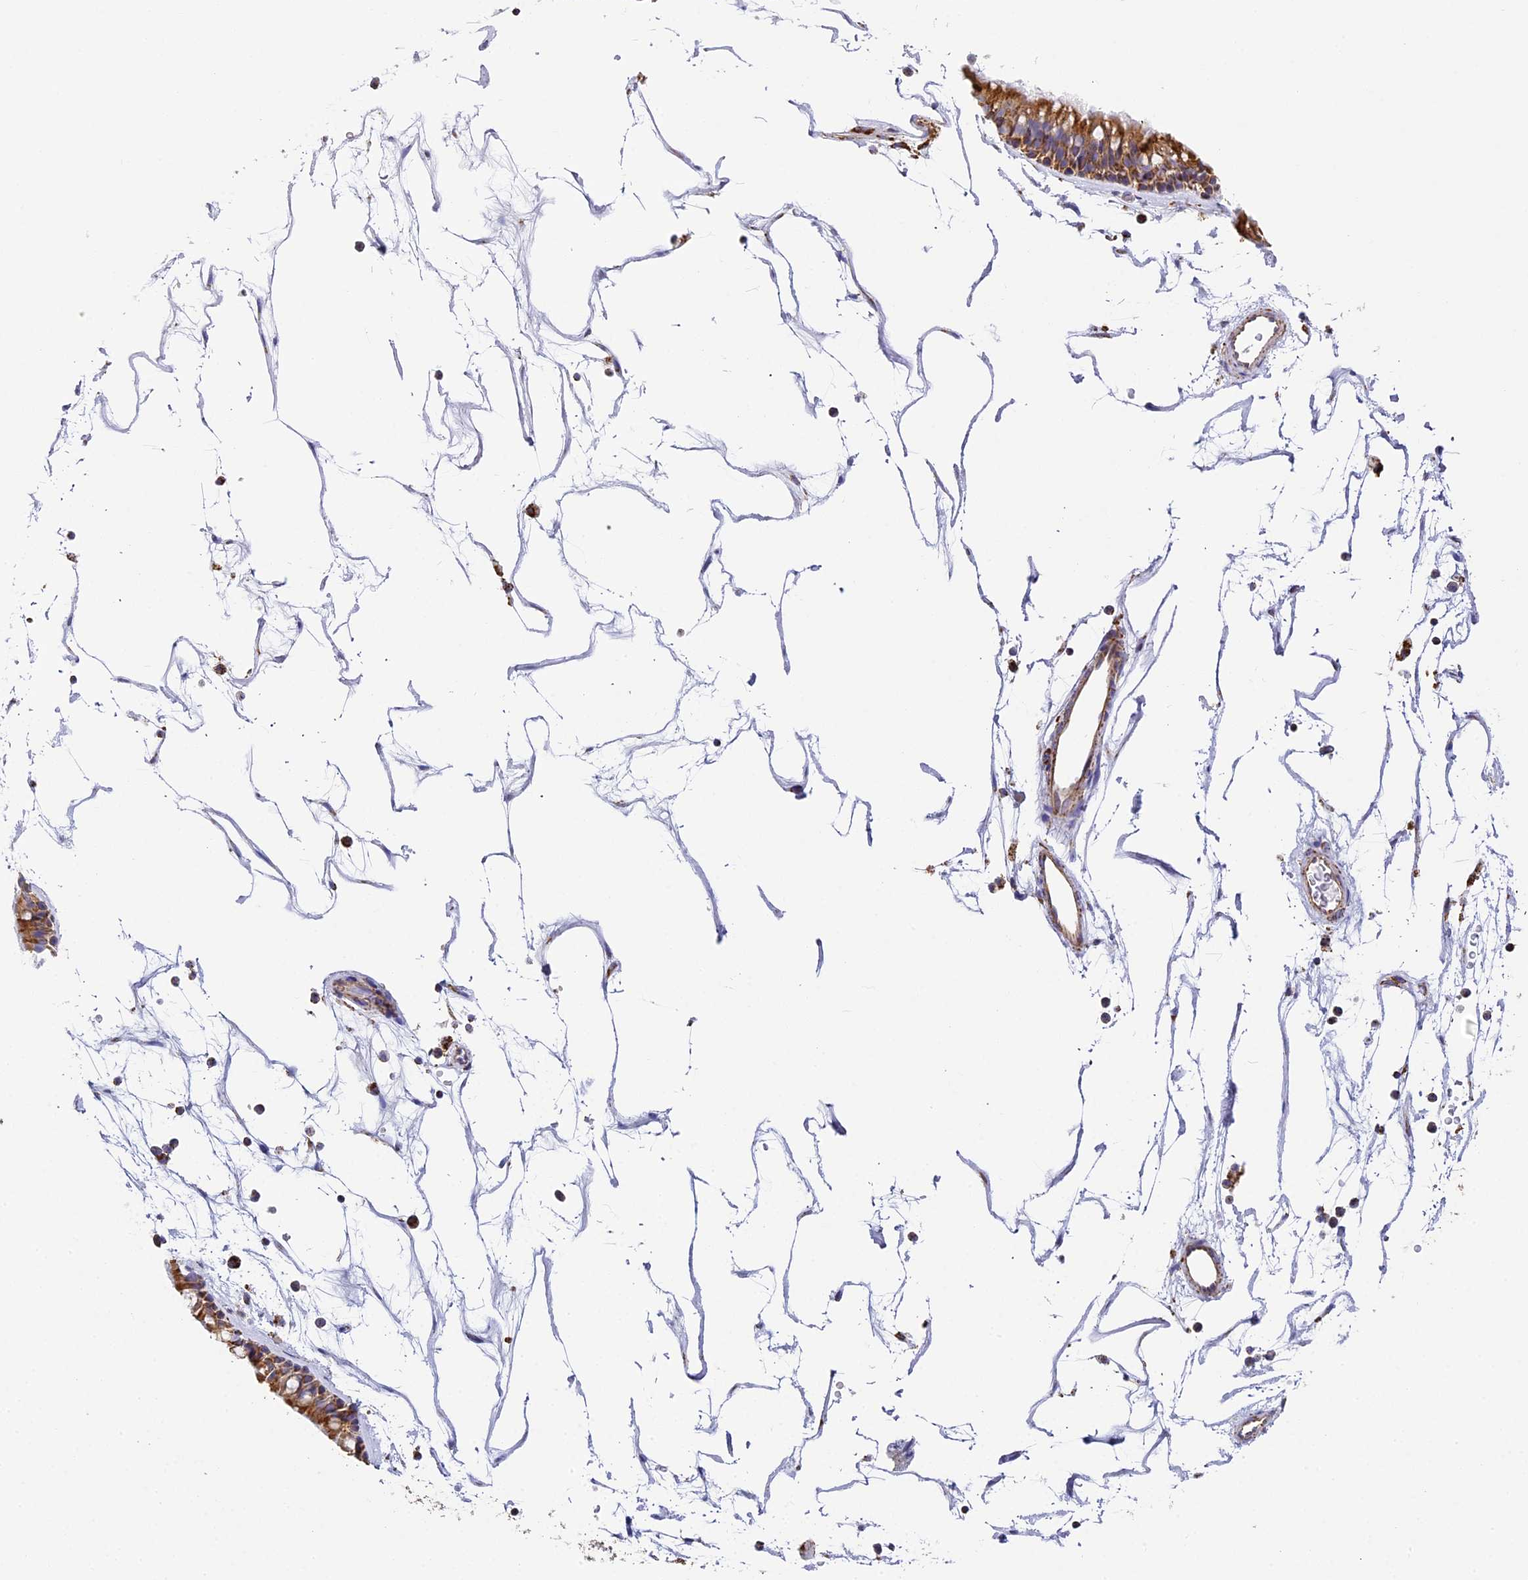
{"staining": {"intensity": "moderate", "quantity": ">75%", "location": "cytoplasmic/membranous"}, "tissue": "nasopharynx", "cell_type": "Respiratory epithelial cells", "image_type": "normal", "snomed": [{"axis": "morphology", "description": "Normal tissue, NOS"}, {"axis": "topography", "description": "Nasopharynx"}], "caption": "This is a photomicrograph of immunohistochemistry staining of normal nasopharynx, which shows moderate expression in the cytoplasmic/membranous of respiratory epithelial cells.", "gene": "STK17A", "patient": {"sex": "male", "age": 64}}